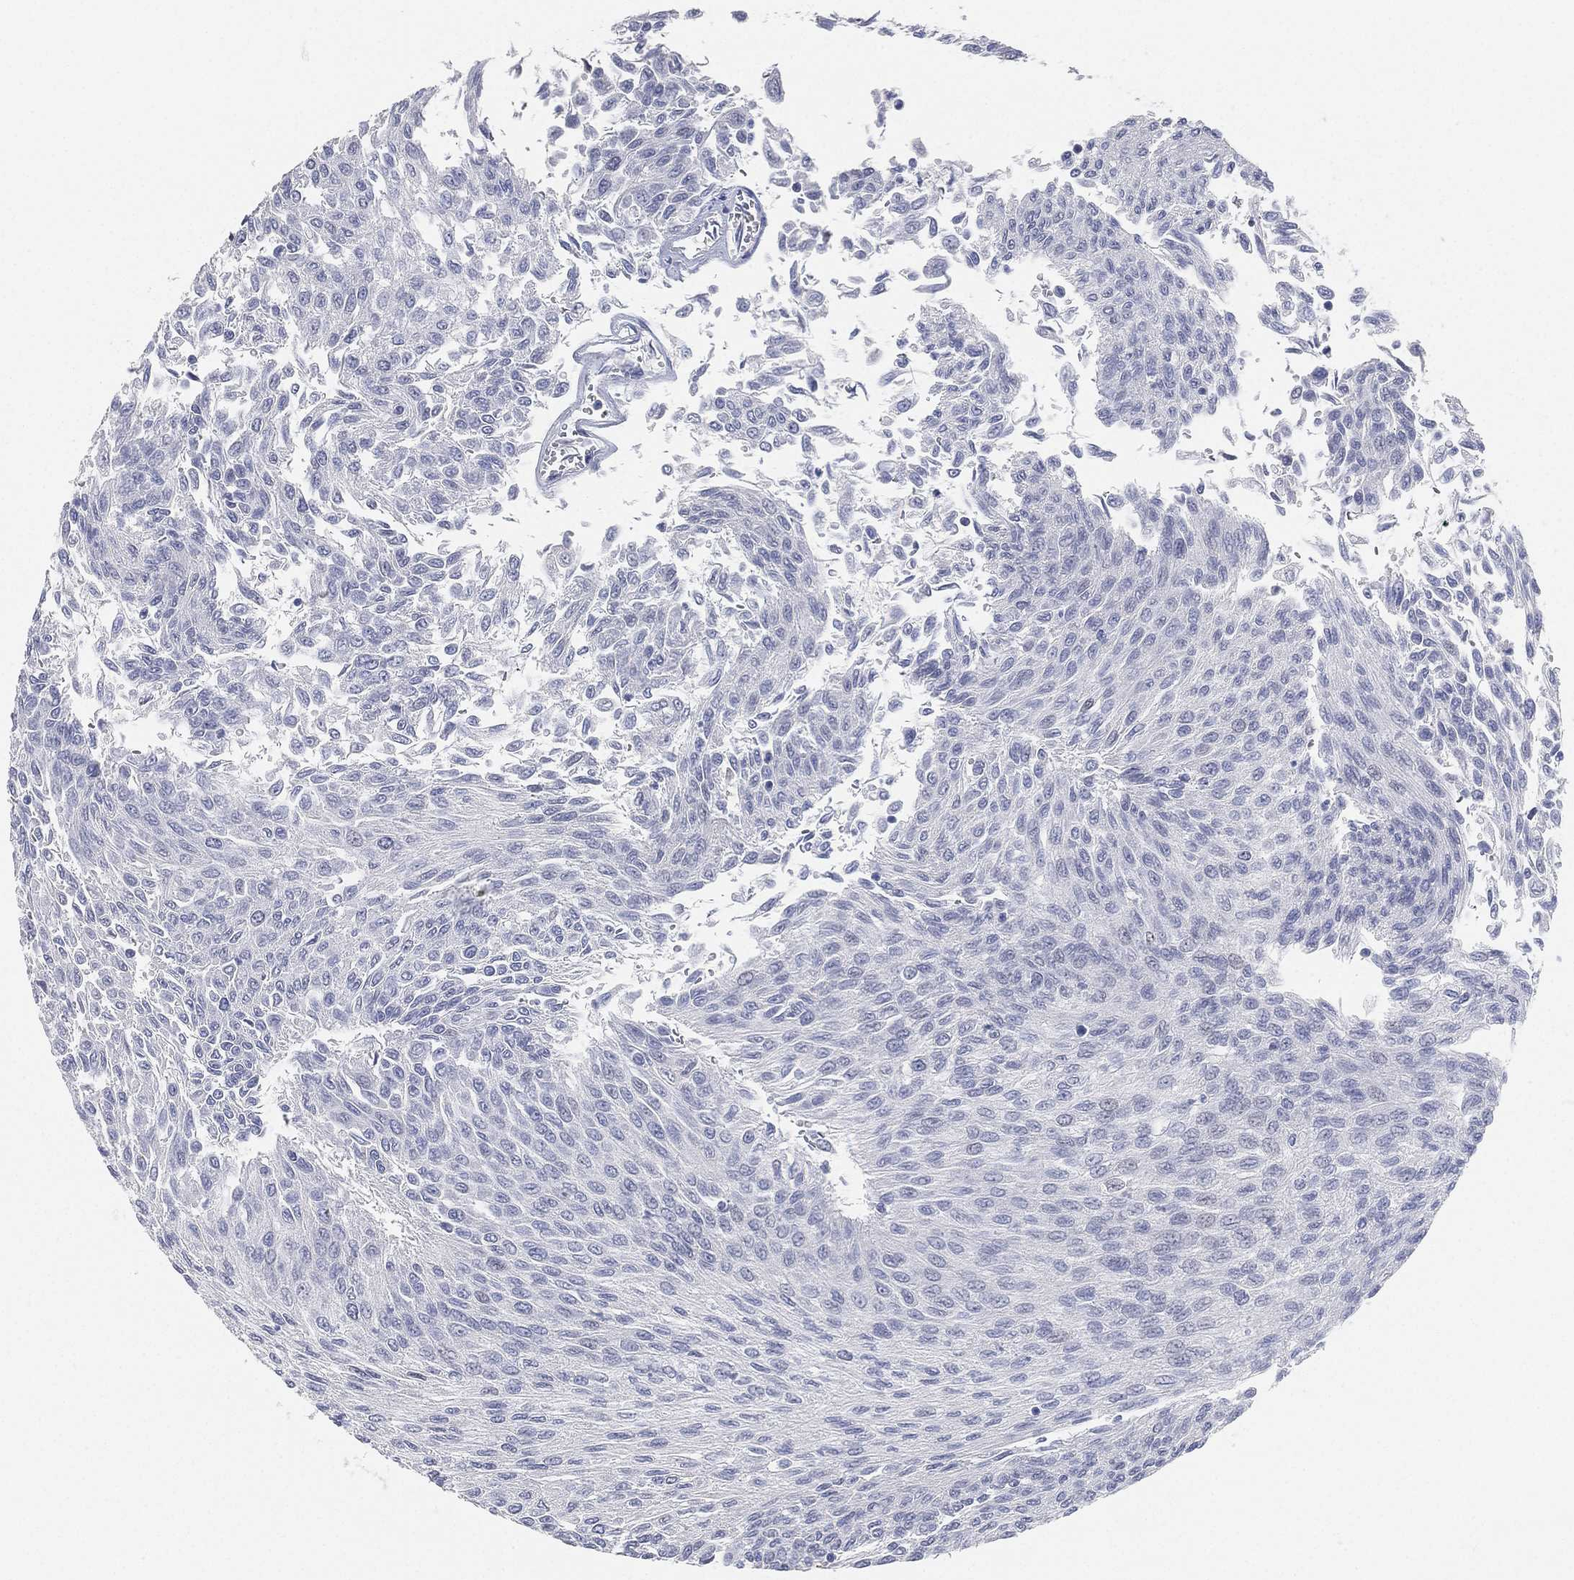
{"staining": {"intensity": "negative", "quantity": "none", "location": "none"}, "tissue": "urothelial cancer", "cell_type": "Tumor cells", "image_type": "cancer", "snomed": [{"axis": "morphology", "description": "Urothelial carcinoma, Low grade"}, {"axis": "topography", "description": "Urinary bladder"}], "caption": "A high-resolution micrograph shows IHC staining of low-grade urothelial carcinoma, which exhibits no significant positivity in tumor cells.", "gene": "FAM187B", "patient": {"sex": "male", "age": 78}}